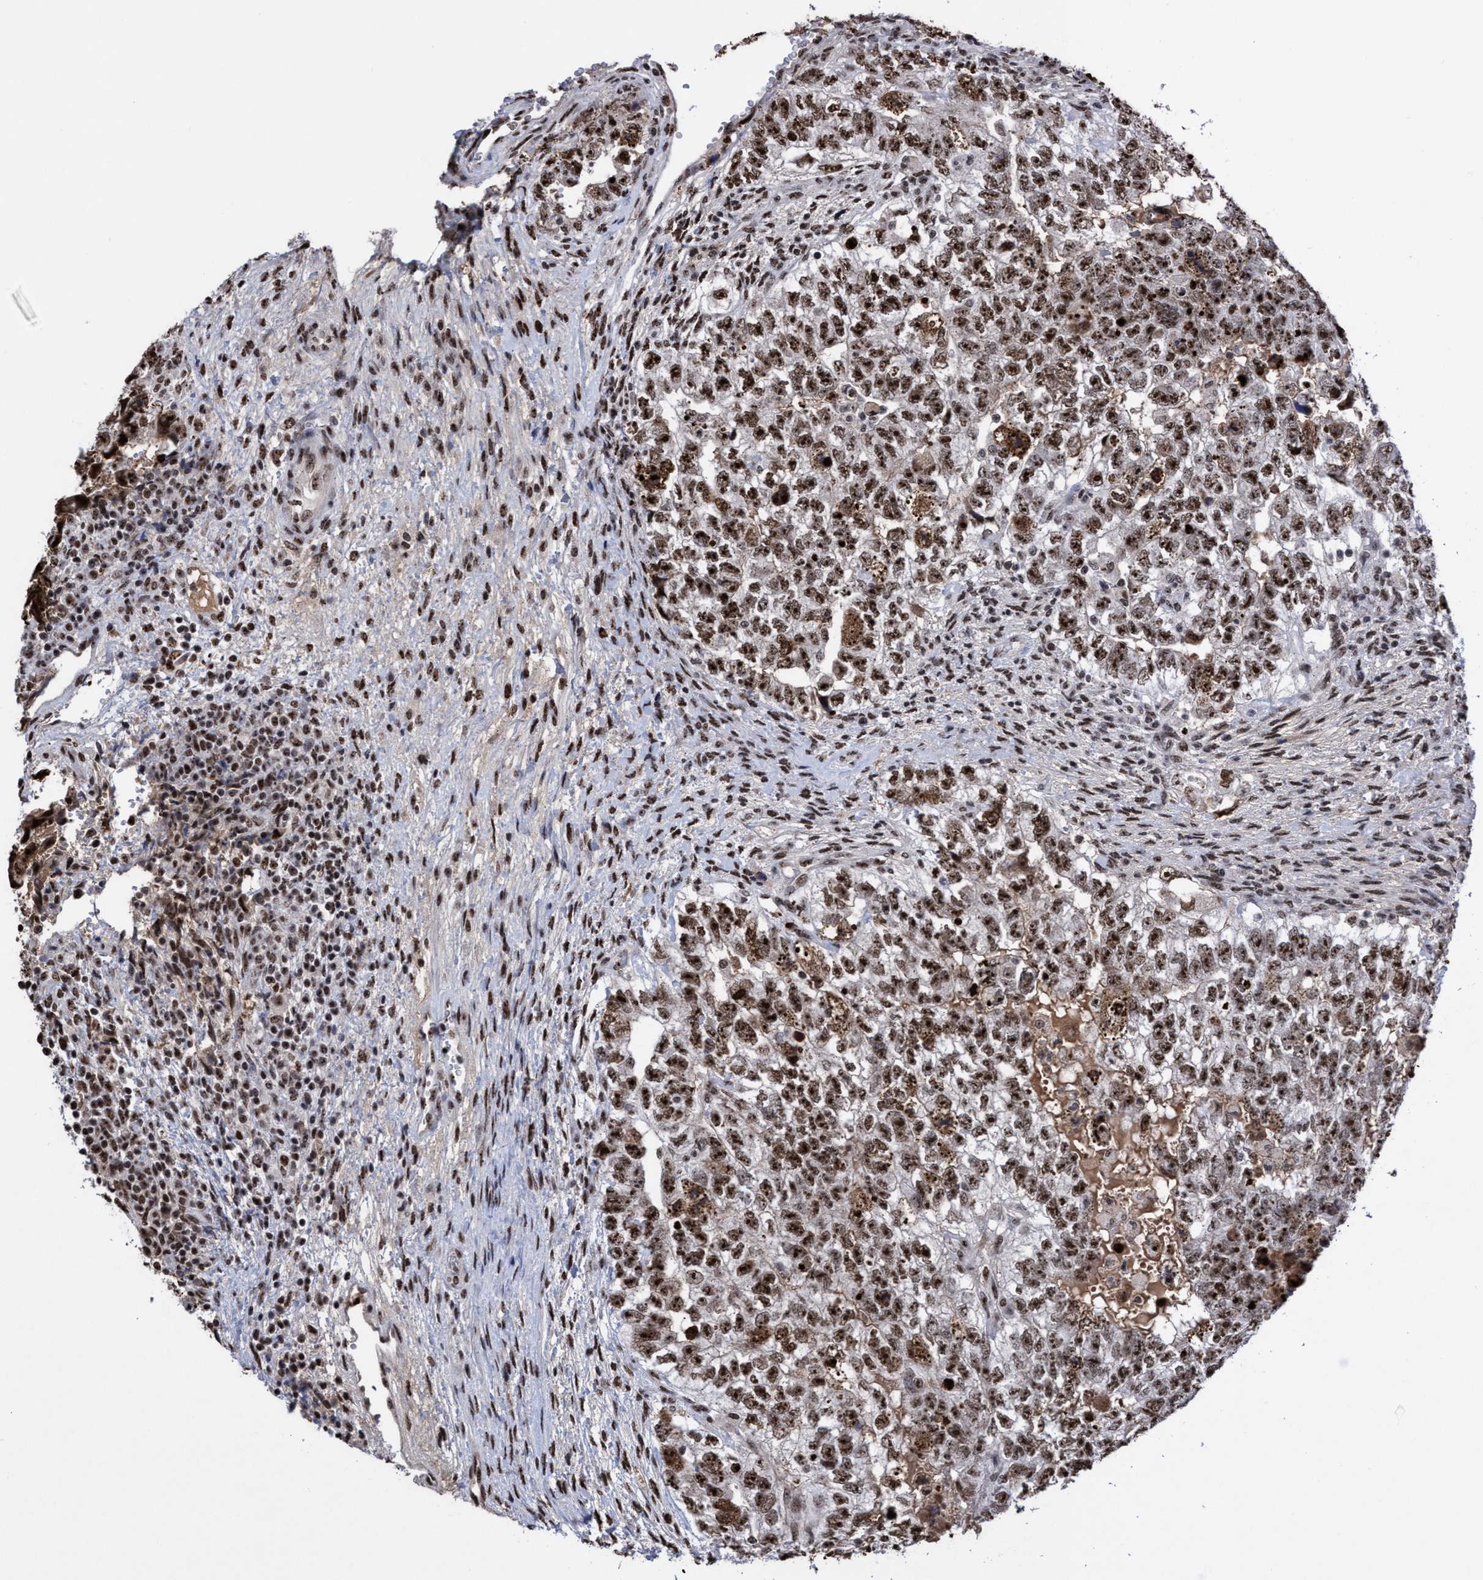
{"staining": {"intensity": "moderate", "quantity": ">75%", "location": "nuclear"}, "tissue": "testis cancer", "cell_type": "Tumor cells", "image_type": "cancer", "snomed": [{"axis": "morphology", "description": "Carcinoma, Embryonal, NOS"}, {"axis": "topography", "description": "Testis"}], "caption": "Embryonal carcinoma (testis) tissue shows moderate nuclear expression in about >75% of tumor cells", "gene": "EFCAB10", "patient": {"sex": "male", "age": 36}}